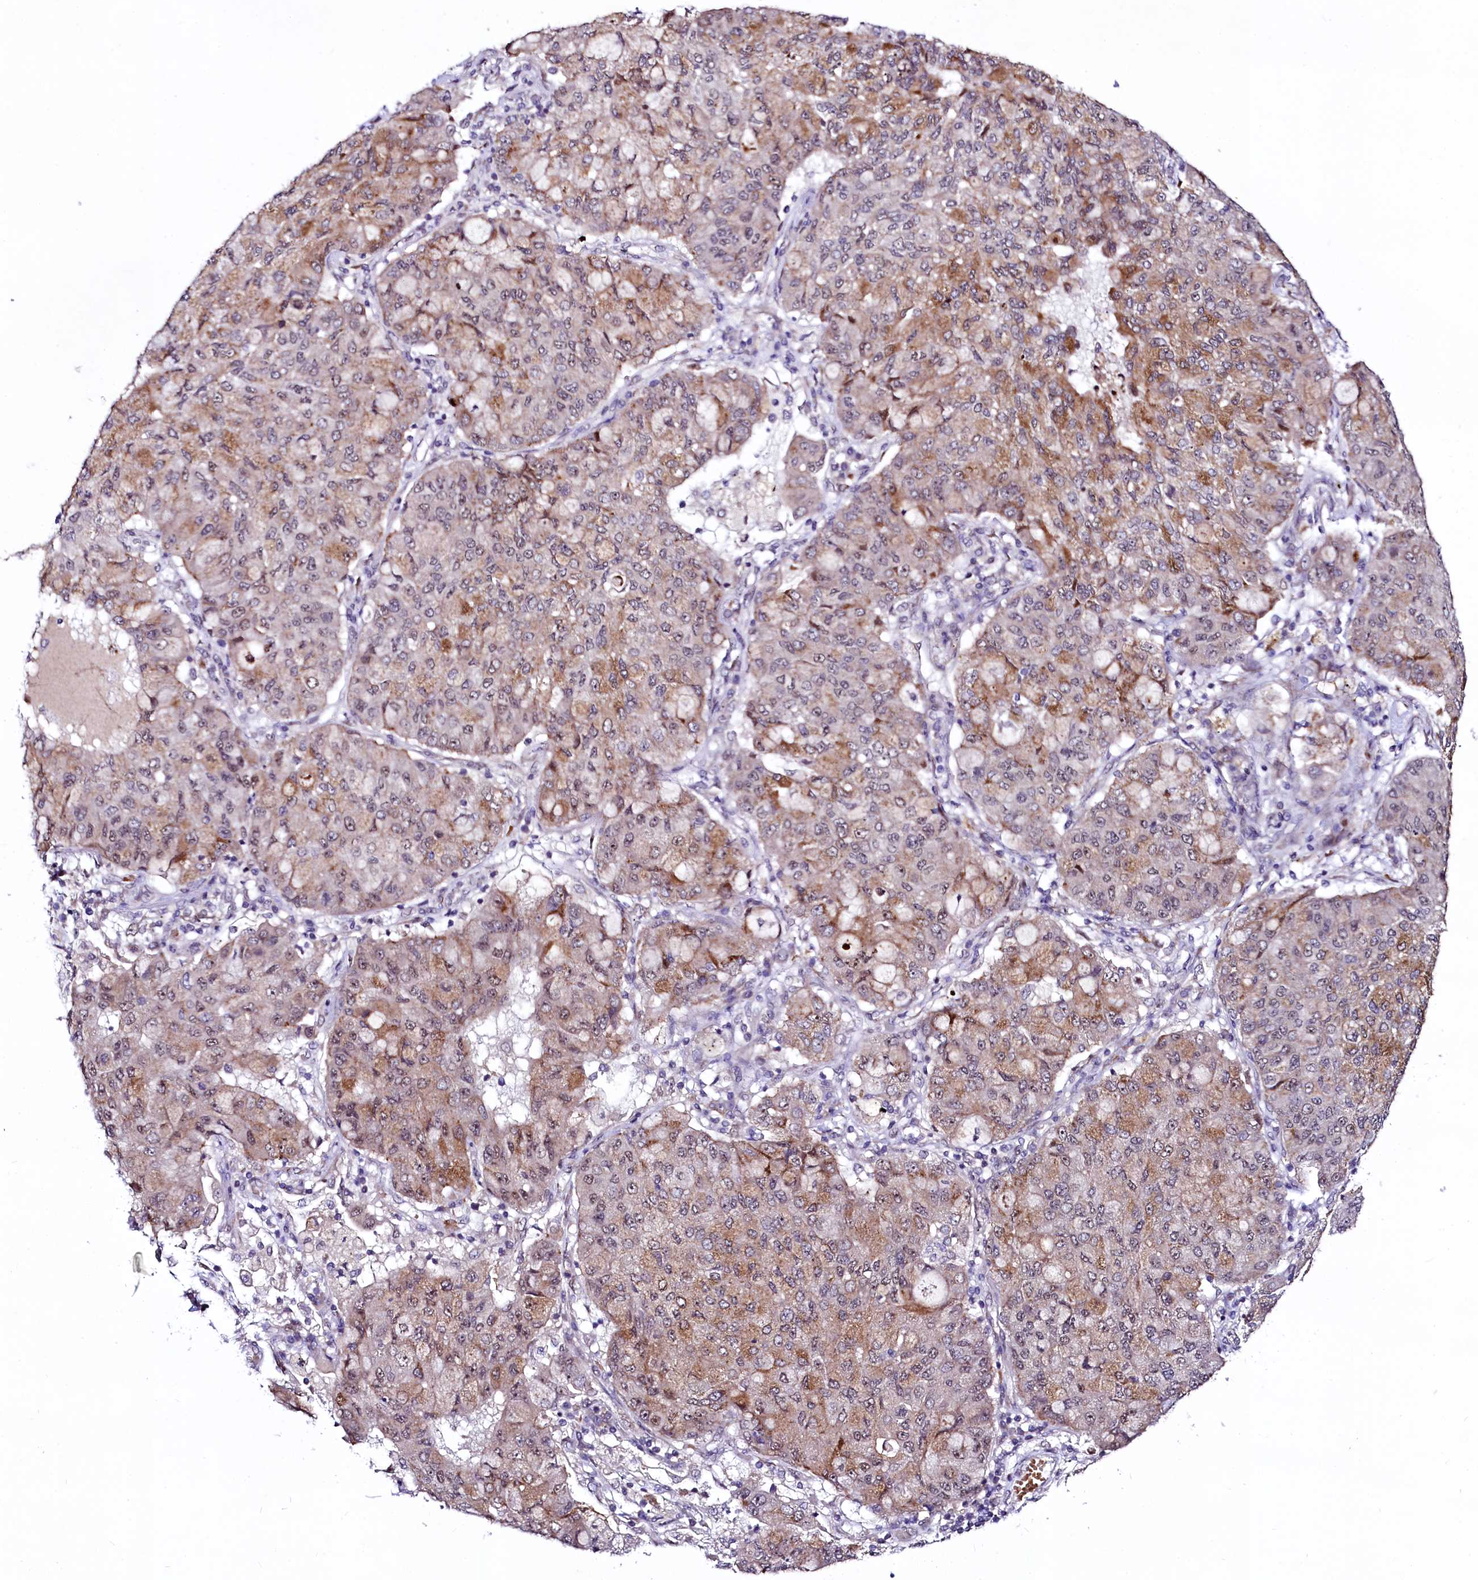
{"staining": {"intensity": "moderate", "quantity": "25%-75%", "location": "cytoplasmic/membranous,nuclear"}, "tissue": "lung cancer", "cell_type": "Tumor cells", "image_type": "cancer", "snomed": [{"axis": "morphology", "description": "Squamous cell carcinoma, NOS"}, {"axis": "topography", "description": "Lung"}], "caption": "Lung squamous cell carcinoma tissue shows moderate cytoplasmic/membranous and nuclear expression in about 25%-75% of tumor cells (IHC, brightfield microscopy, high magnification).", "gene": "LEUTX", "patient": {"sex": "male", "age": 74}}